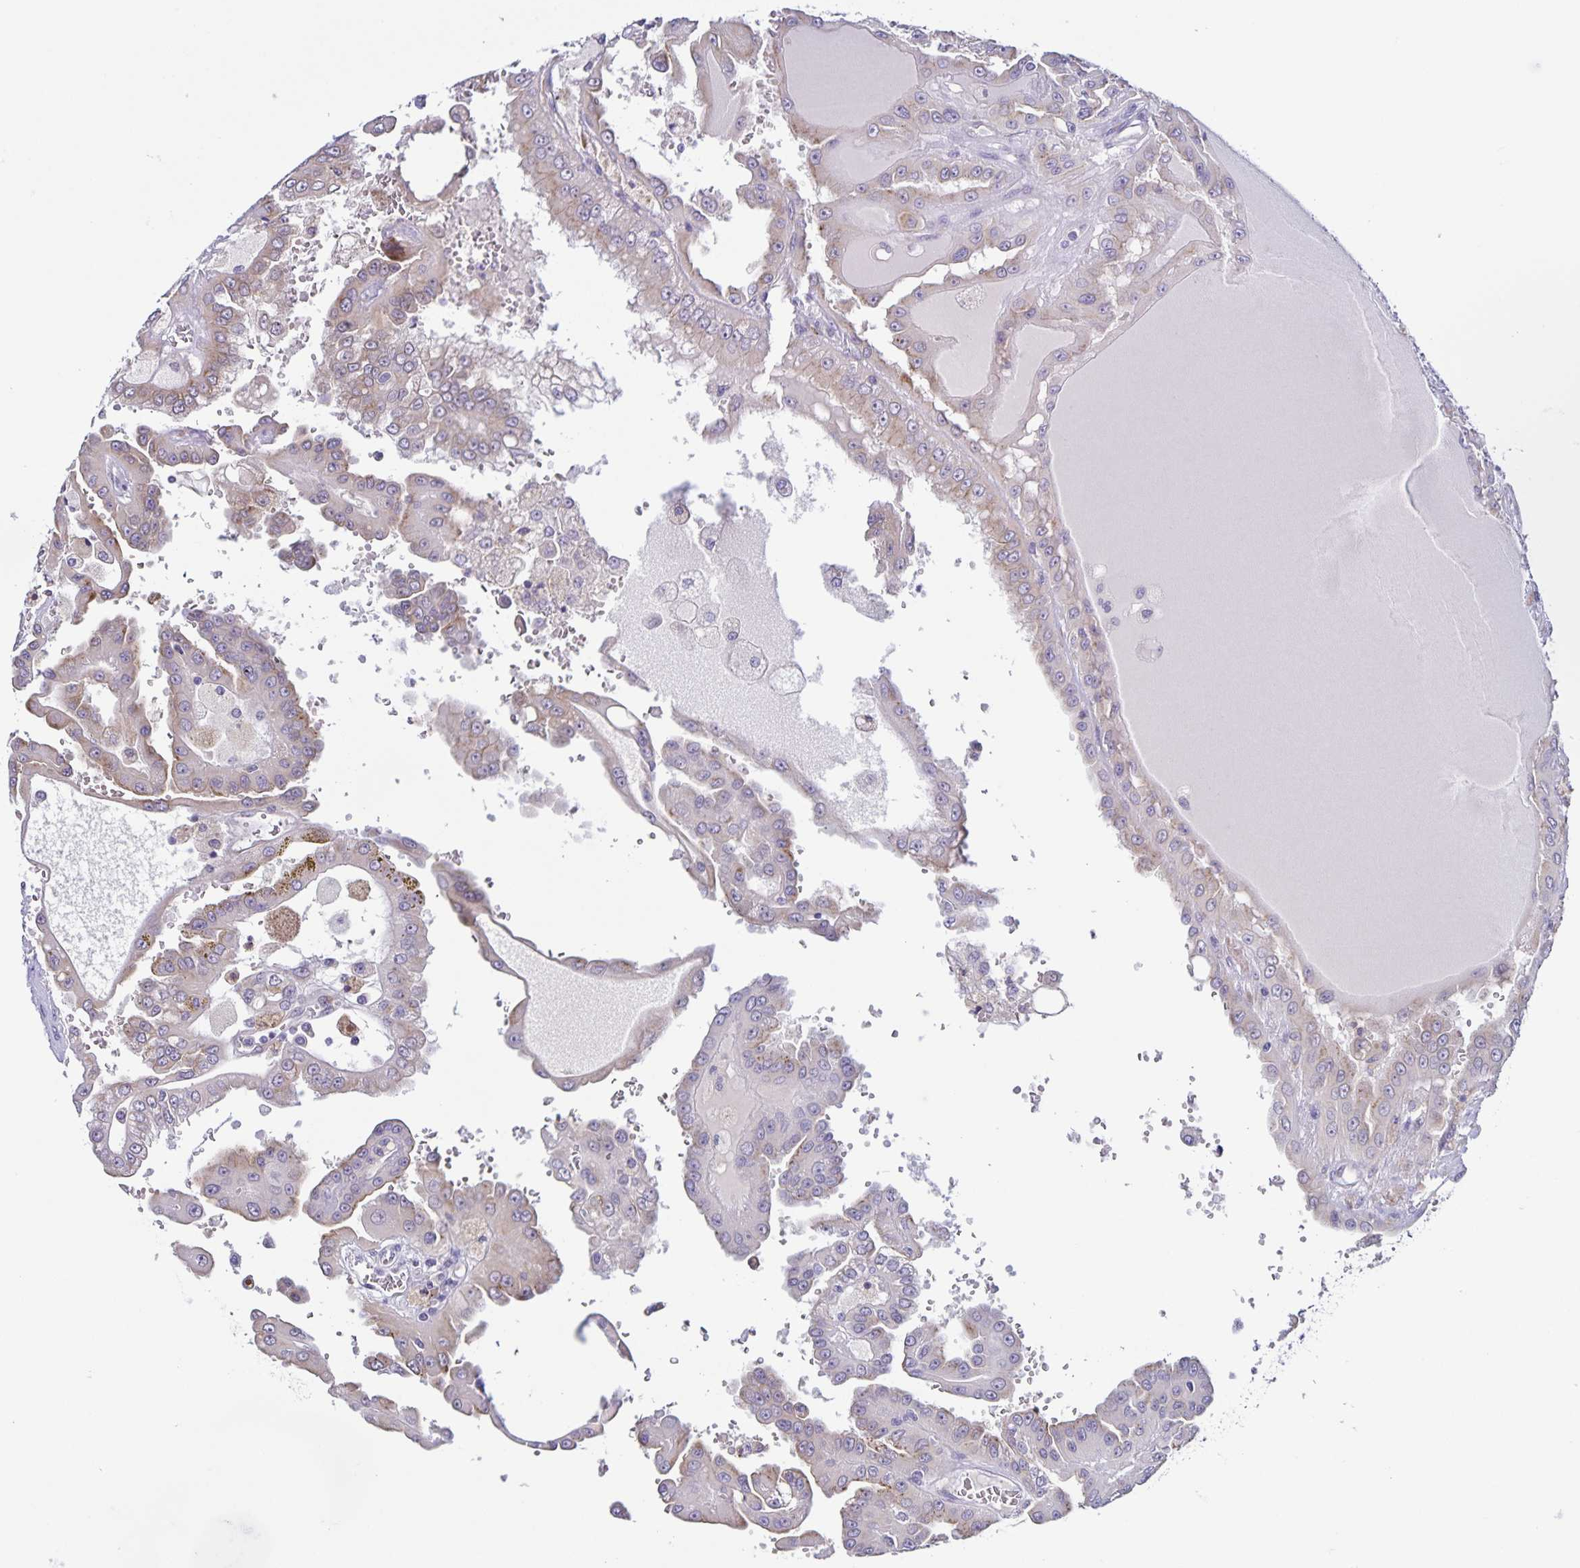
{"staining": {"intensity": "negative", "quantity": "none", "location": "none"}, "tissue": "renal cancer", "cell_type": "Tumor cells", "image_type": "cancer", "snomed": [{"axis": "morphology", "description": "Adenocarcinoma, NOS"}, {"axis": "topography", "description": "Kidney"}], "caption": "Immunohistochemistry micrograph of human renal adenocarcinoma stained for a protein (brown), which exhibits no positivity in tumor cells.", "gene": "STPG4", "patient": {"sex": "male", "age": 58}}